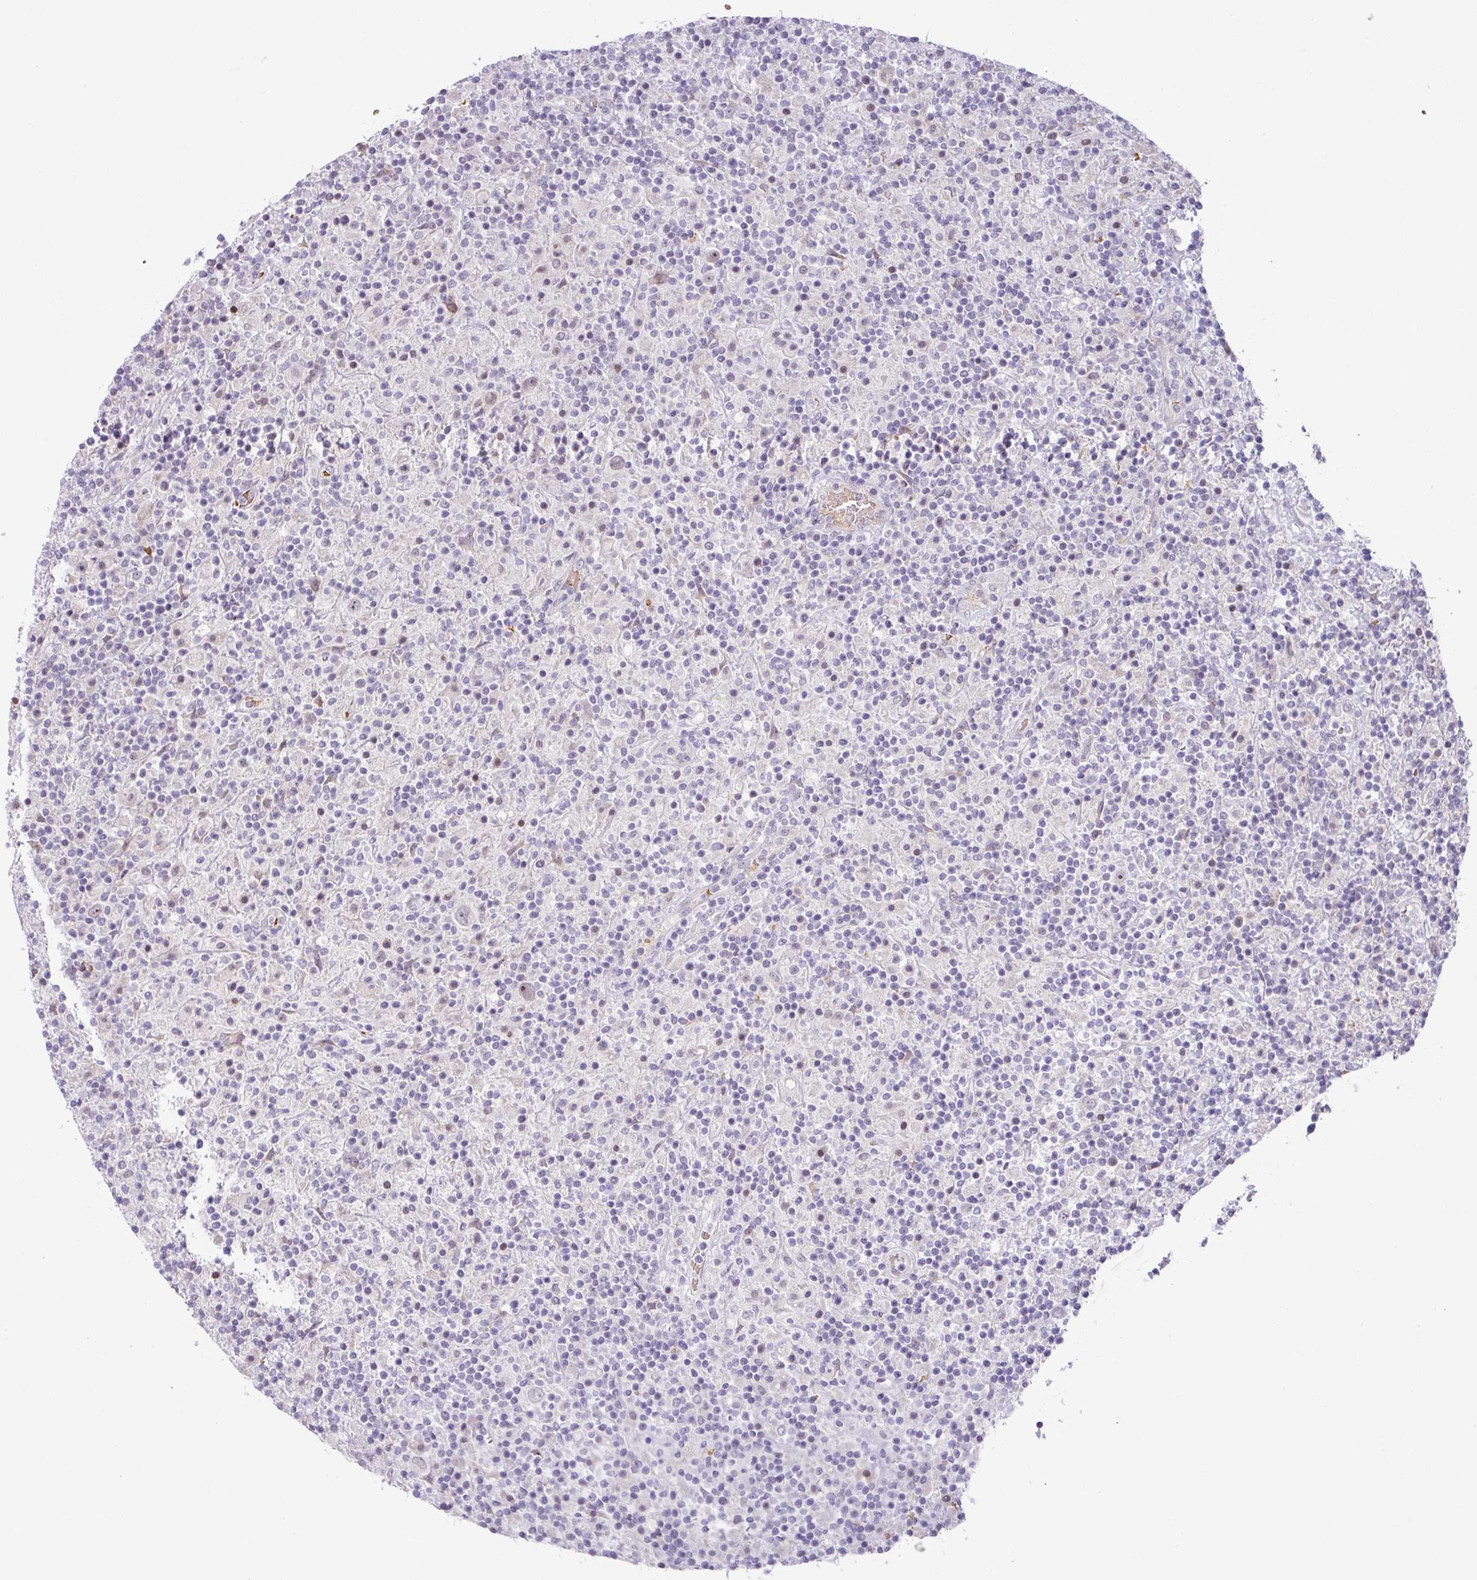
{"staining": {"intensity": "negative", "quantity": "none", "location": "none"}, "tissue": "lymphoma", "cell_type": "Tumor cells", "image_type": "cancer", "snomed": [{"axis": "morphology", "description": "Hodgkin's disease, NOS"}, {"axis": "topography", "description": "Lymph node"}], "caption": "High magnification brightfield microscopy of Hodgkin's disease stained with DAB (brown) and counterstained with hematoxylin (blue): tumor cells show no significant staining. (Stains: DAB IHC with hematoxylin counter stain, Microscopy: brightfield microscopy at high magnification).", "gene": "PARP2", "patient": {"sex": "male", "age": 70}}